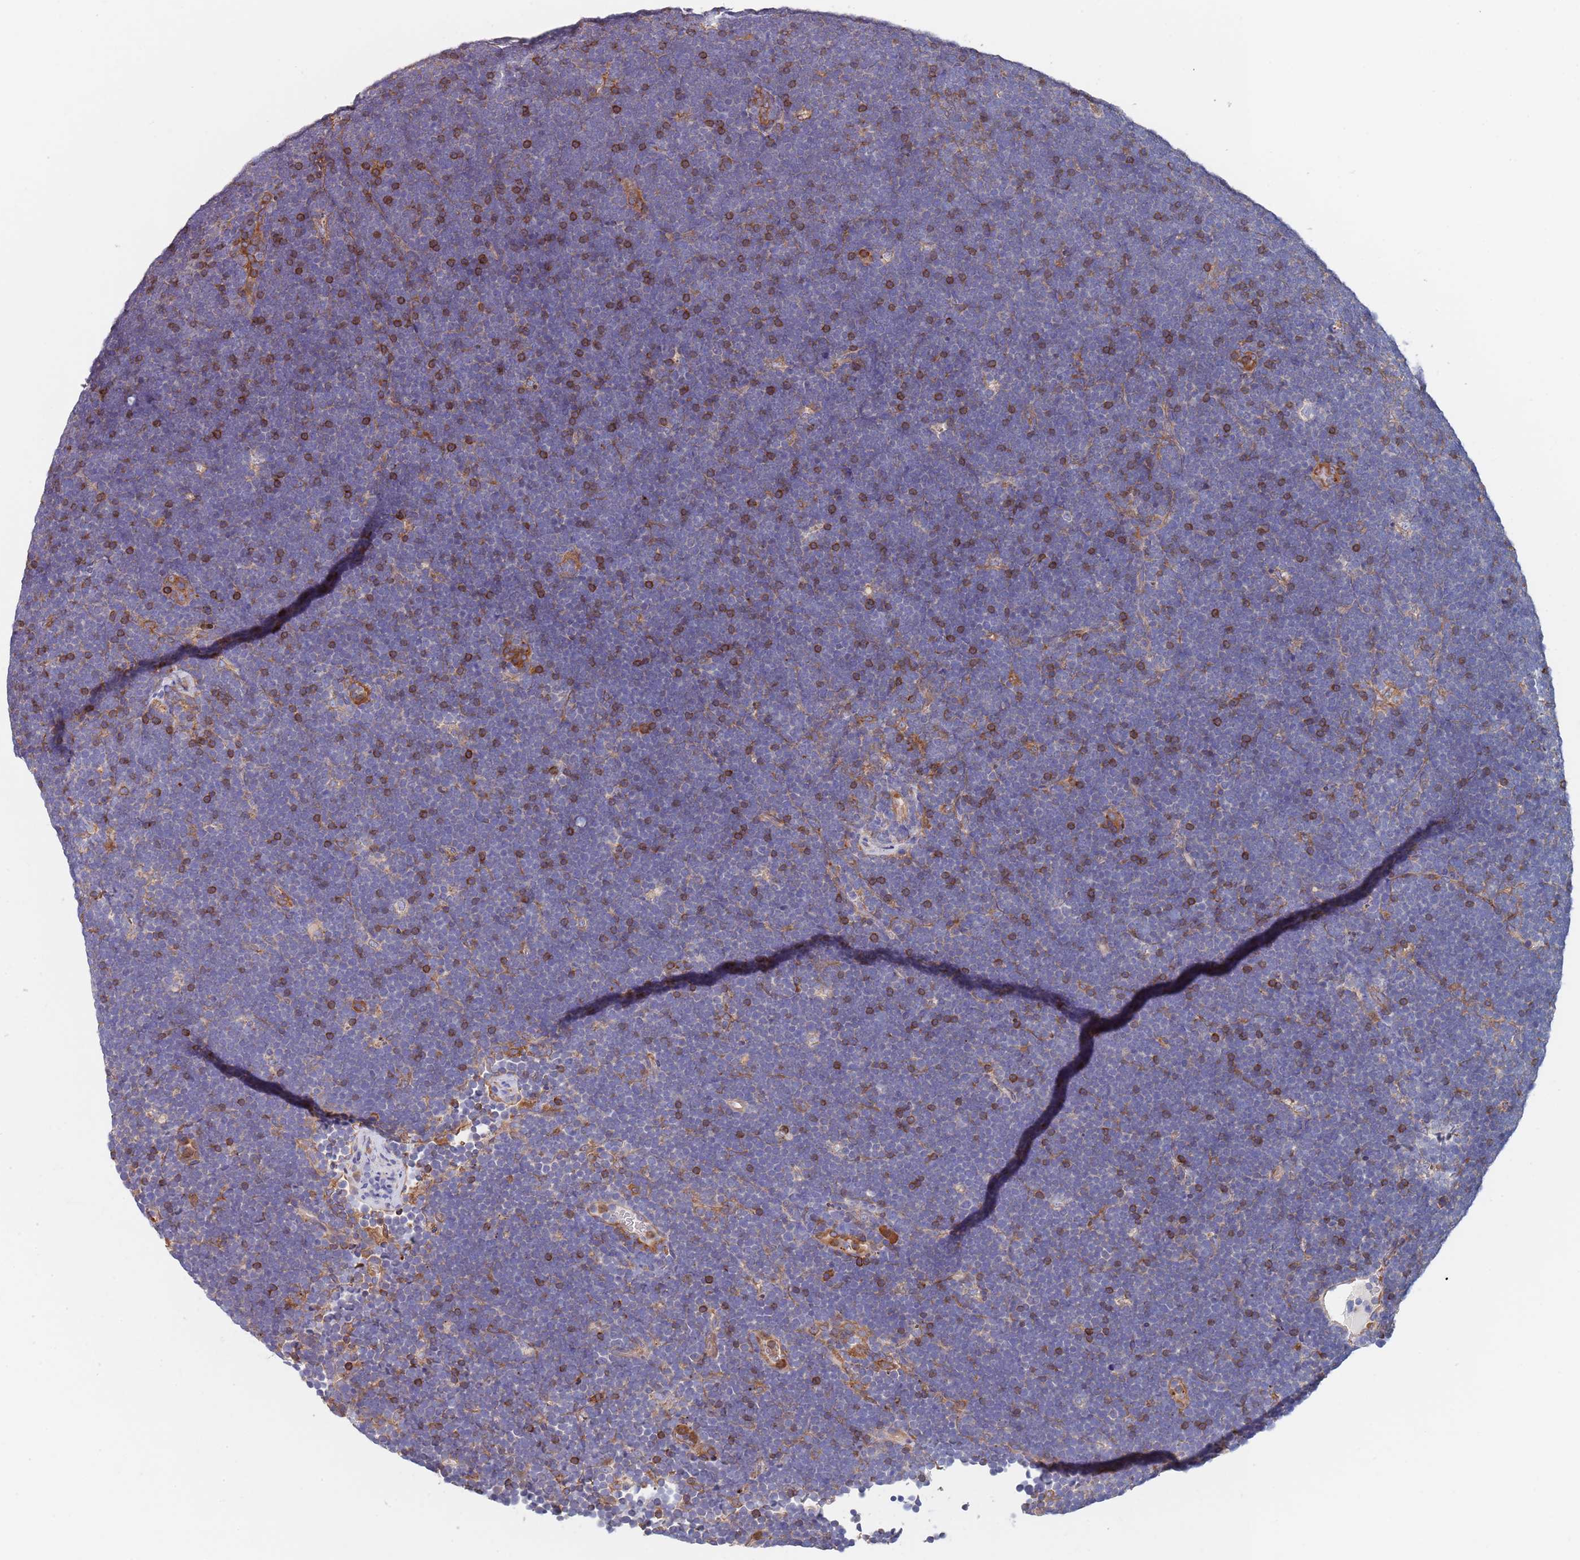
{"staining": {"intensity": "negative", "quantity": "none", "location": "none"}, "tissue": "lymphoma", "cell_type": "Tumor cells", "image_type": "cancer", "snomed": [{"axis": "morphology", "description": "Malignant lymphoma, non-Hodgkin's type, High grade"}, {"axis": "topography", "description": "Lymph node"}], "caption": "An IHC photomicrograph of malignant lymphoma, non-Hodgkin's type (high-grade) is shown. There is no staining in tumor cells of malignant lymphoma, non-Hodgkin's type (high-grade).", "gene": "DCUN1D3", "patient": {"sex": "male", "age": 13}}